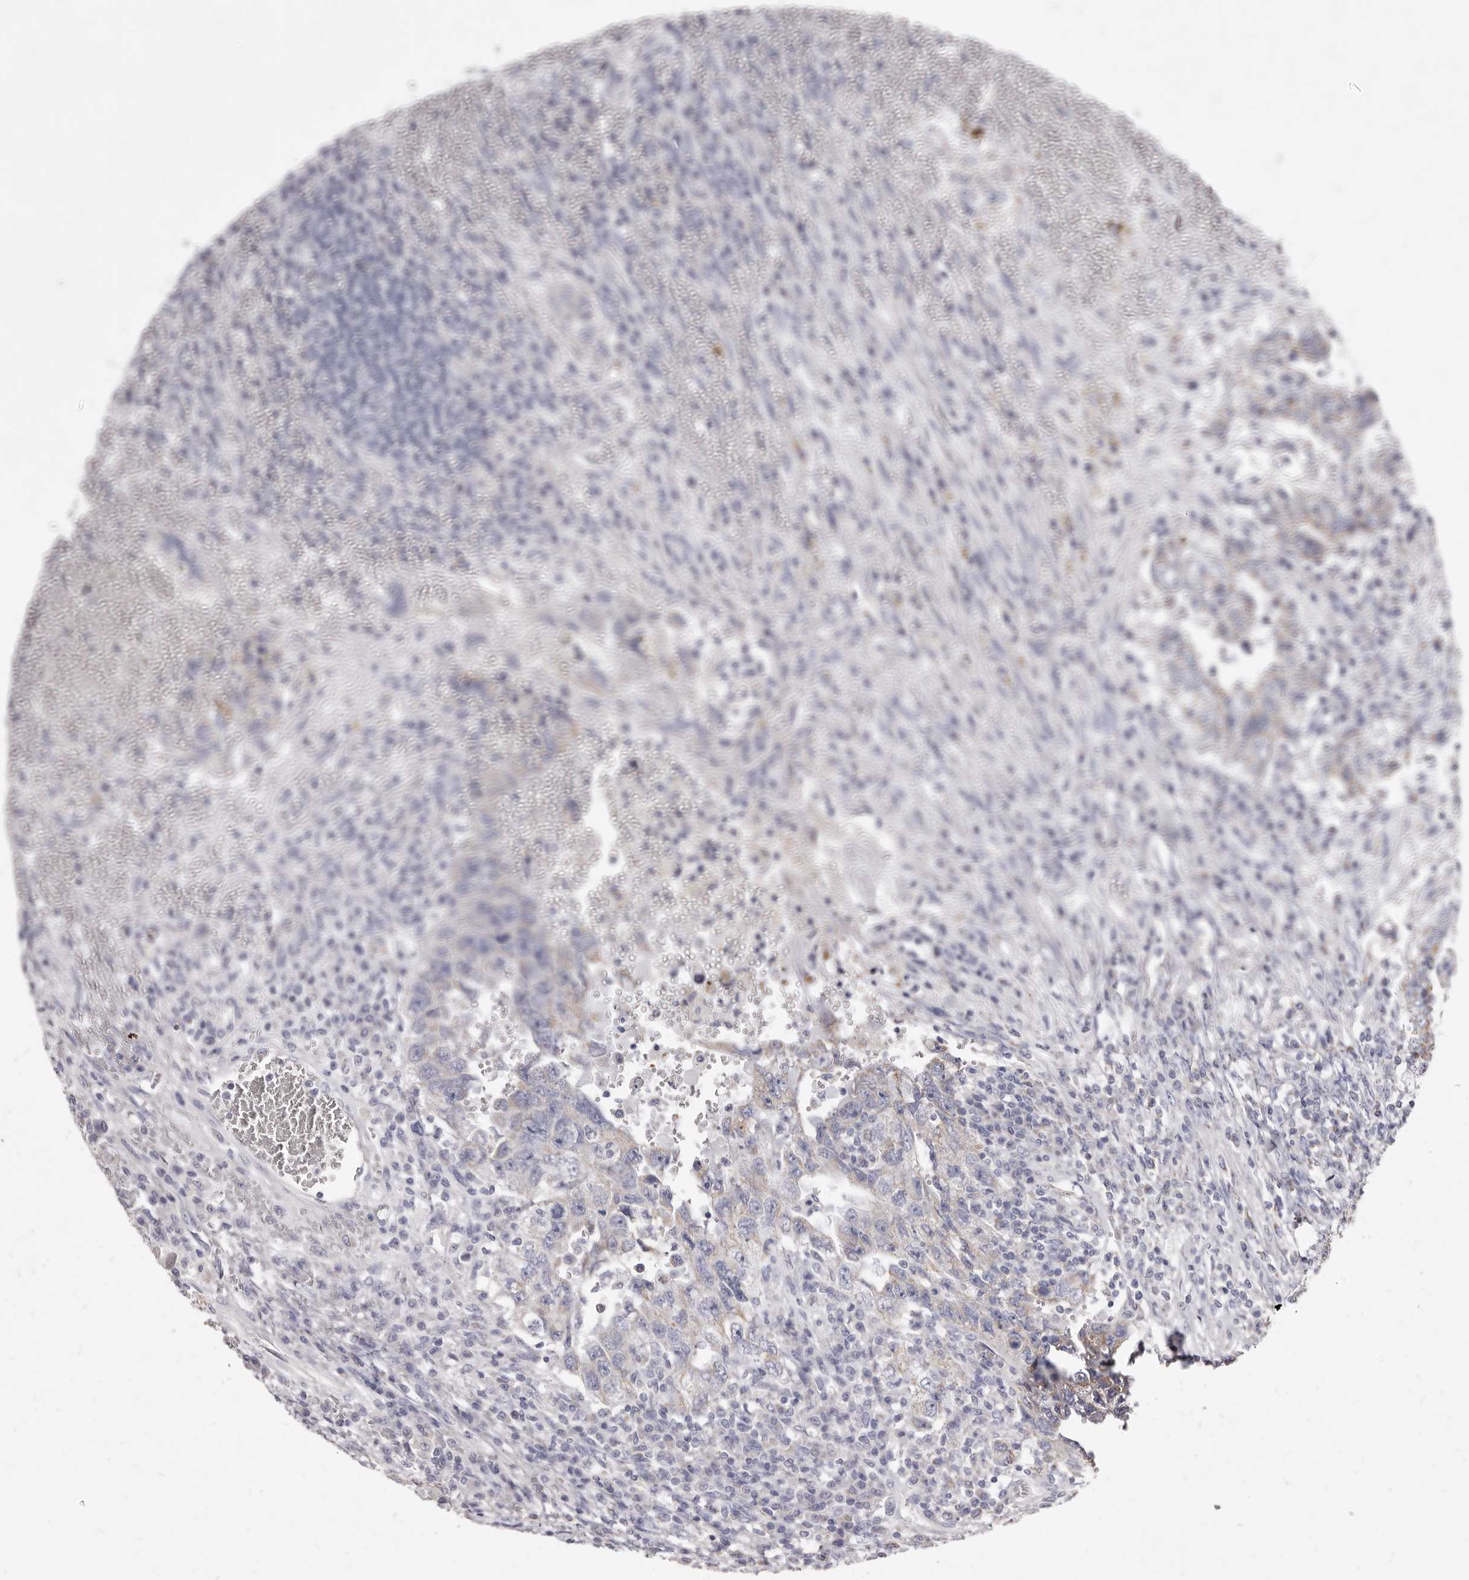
{"staining": {"intensity": "negative", "quantity": "none", "location": "none"}, "tissue": "testis cancer", "cell_type": "Tumor cells", "image_type": "cancer", "snomed": [{"axis": "morphology", "description": "Carcinoma, Embryonal, NOS"}, {"axis": "topography", "description": "Testis"}], "caption": "A histopathology image of embryonal carcinoma (testis) stained for a protein exhibits no brown staining in tumor cells.", "gene": "CYP2E1", "patient": {"sex": "male", "age": 26}}